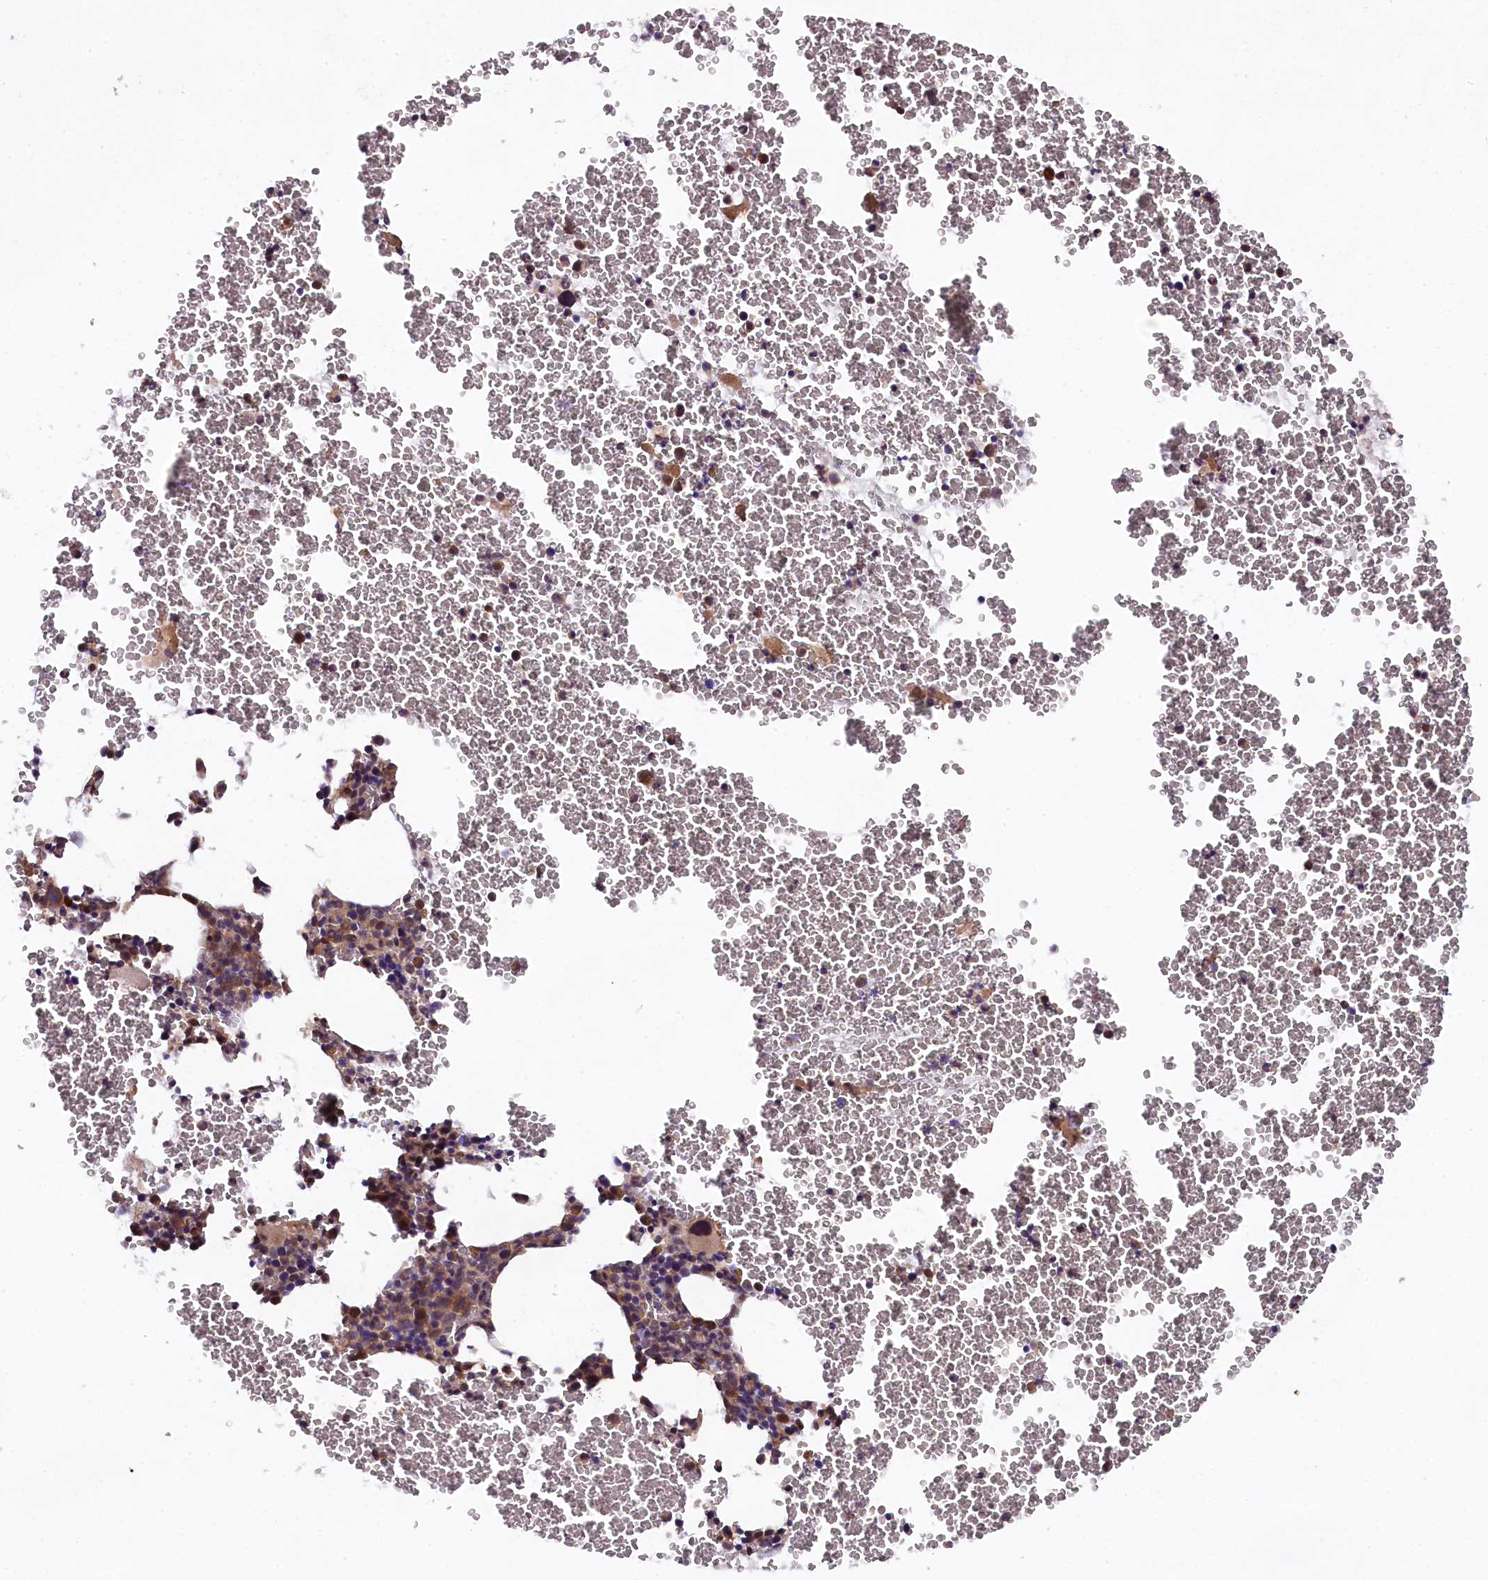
{"staining": {"intensity": "moderate", "quantity": "25%-75%", "location": "cytoplasmic/membranous"}, "tissue": "bone marrow", "cell_type": "Hematopoietic cells", "image_type": "normal", "snomed": [{"axis": "morphology", "description": "Normal tissue, NOS"}, {"axis": "topography", "description": "Bone marrow"}], "caption": "Immunohistochemistry image of unremarkable bone marrow: human bone marrow stained using immunohistochemistry displays medium levels of moderate protein expression localized specifically in the cytoplasmic/membranous of hematopoietic cells, appearing as a cytoplasmic/membranous brown color.", "gene": "DOHH", "patient": {"sex": "male", "age": 75}}